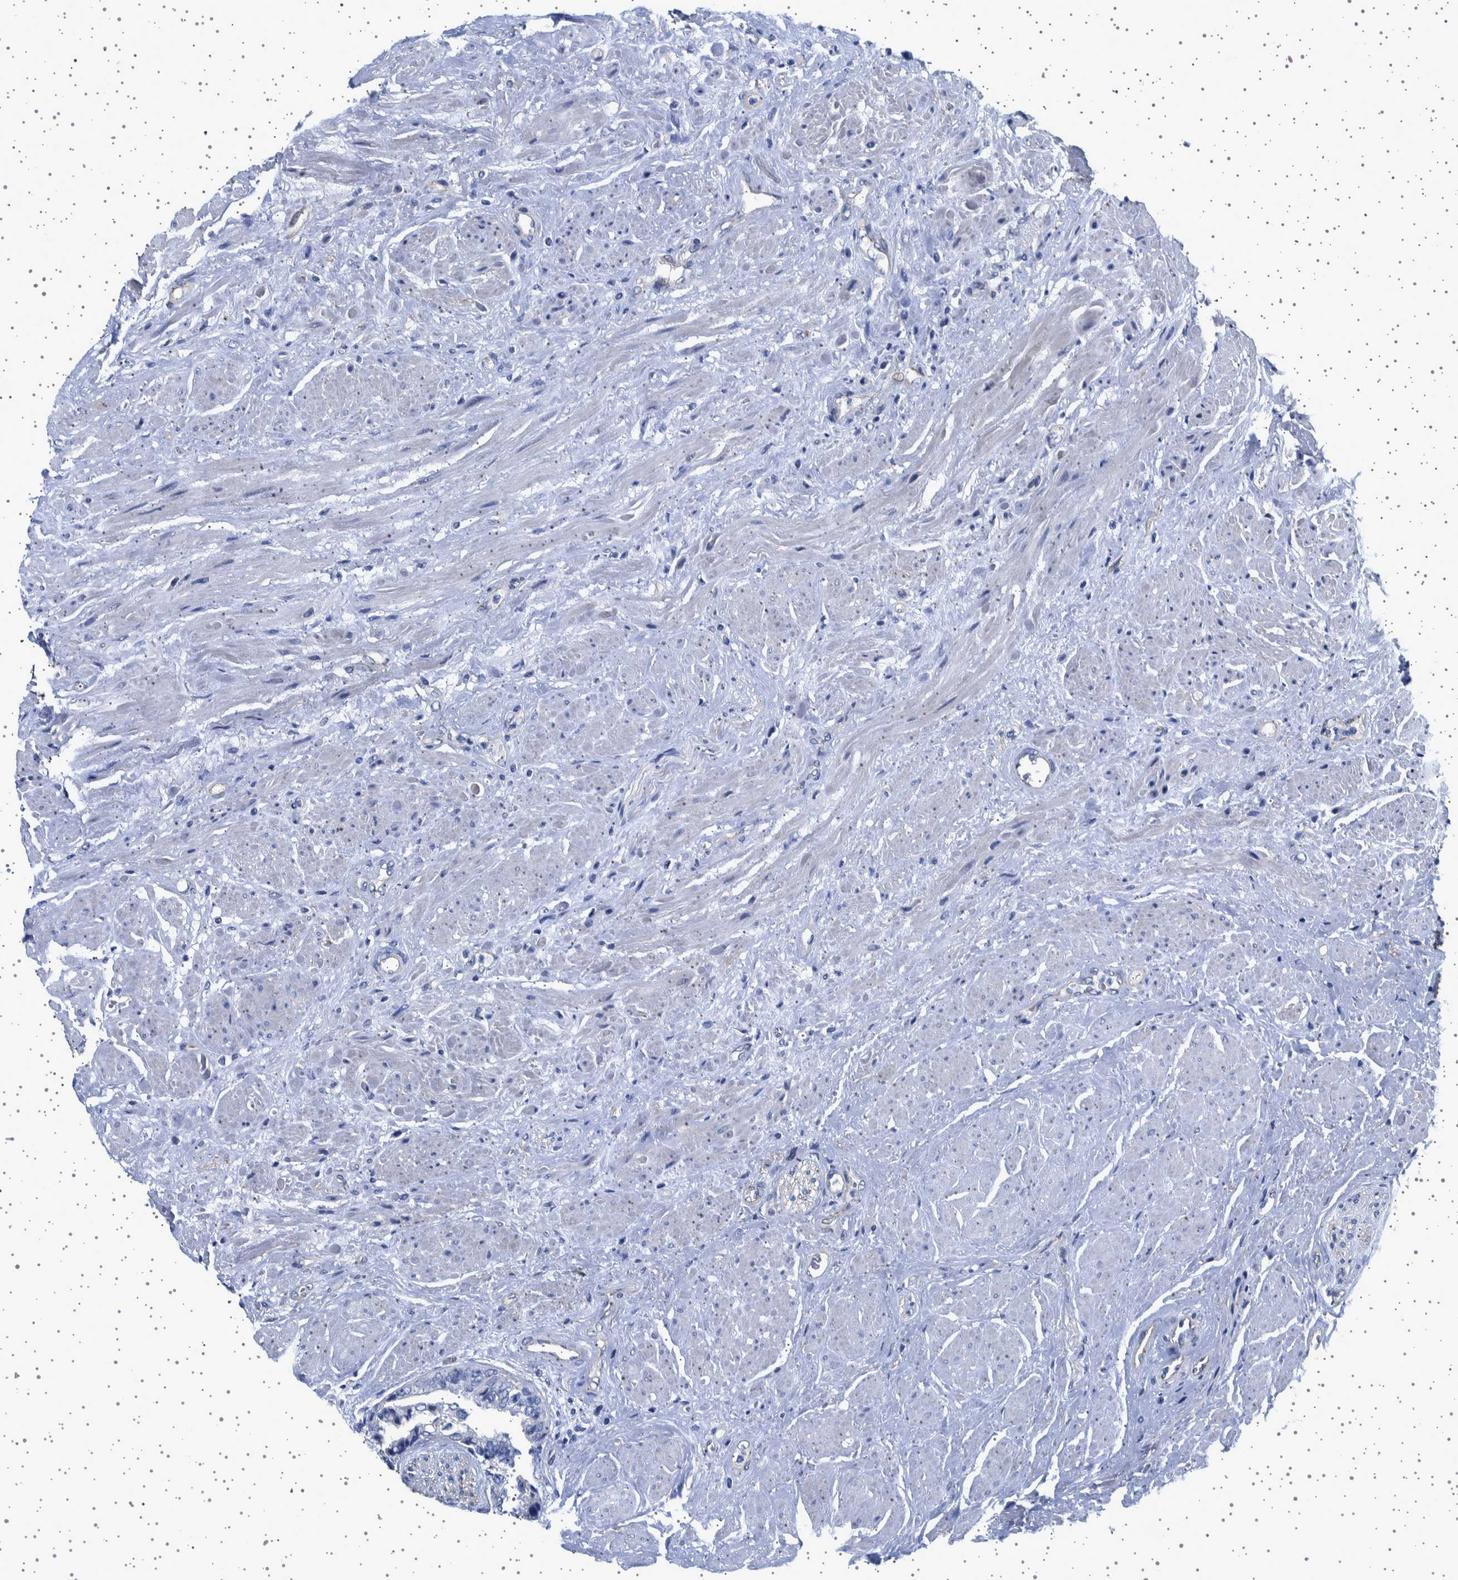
{"staining": {"intensity": "negative", "quantity": "none", "location": "none"}, "tissue": "prostate cancer", "cell_type": "Tumor cells", "image_type": "cancer", "snomed": [{"axis": "morphology", "description": "Adenocarcinoma, High grade"}, {"axis": "topography", "description": "Prostate"}], "caption": "The histopathology image shows no significant positivity in tumor cells of prostate cancer (high-grade adenocarcinoma).", "gene": "SEPTIN4", "patient": {"sex": "male", "age": 61}}